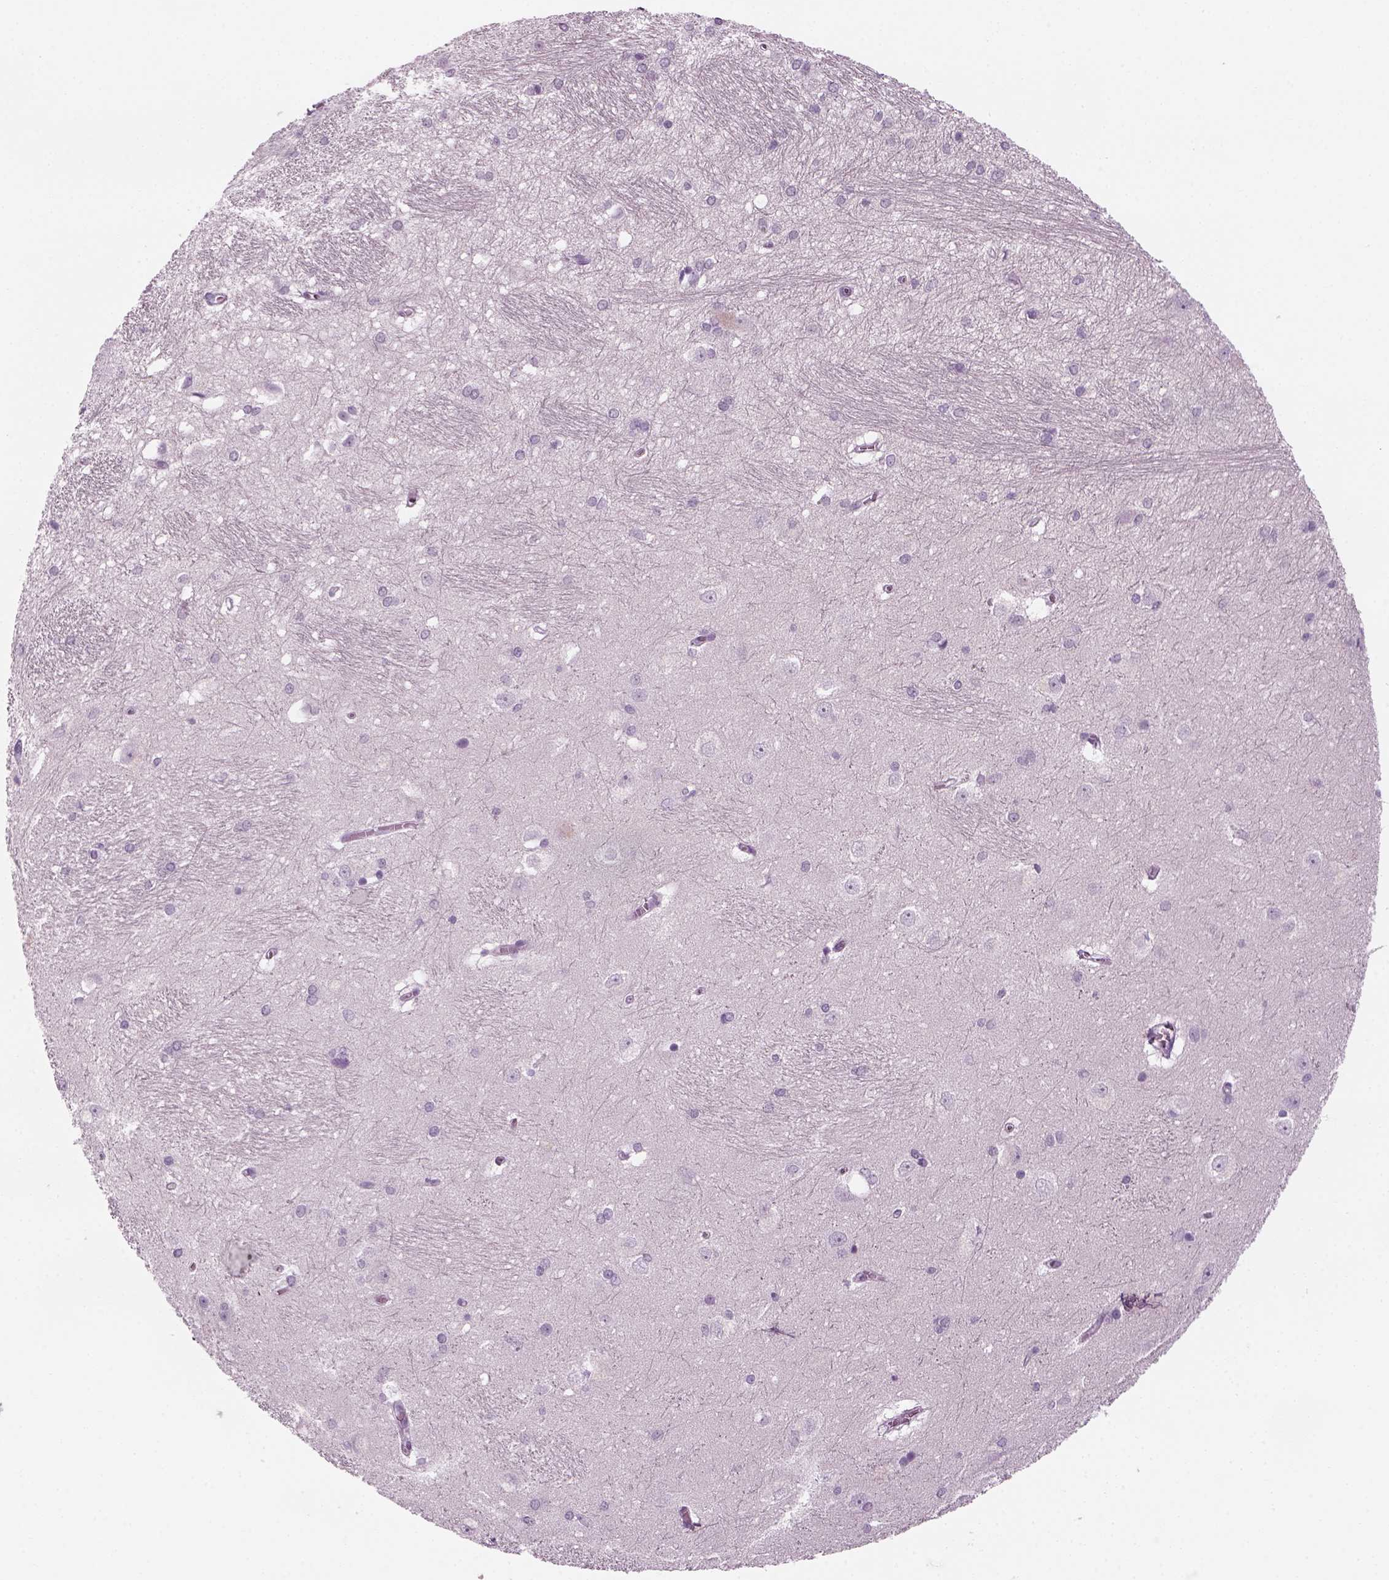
{"staining": {"intensity": "negative", "quantity": "none", "location": "none"}, "tissue": "hippocampus", "cell_type": "Glial cells", "image_type": "normal", "snomed": [{"axis": "morphology", "description": "Normal tissue, NOS"}, {"axis": "topography", "description": "Cerebral cortex"}, {"axis": "topography", "description": "Hippocampus"}], "caption": "Immunohistochemistry (IHC) of normal human hippocampus displays no expression in glial cells. (DAB (3,3'-diaminobenzidine) IHC, high magnification).", "gene": "KRT75", "patient": {"sex": "female", "age": 19}}